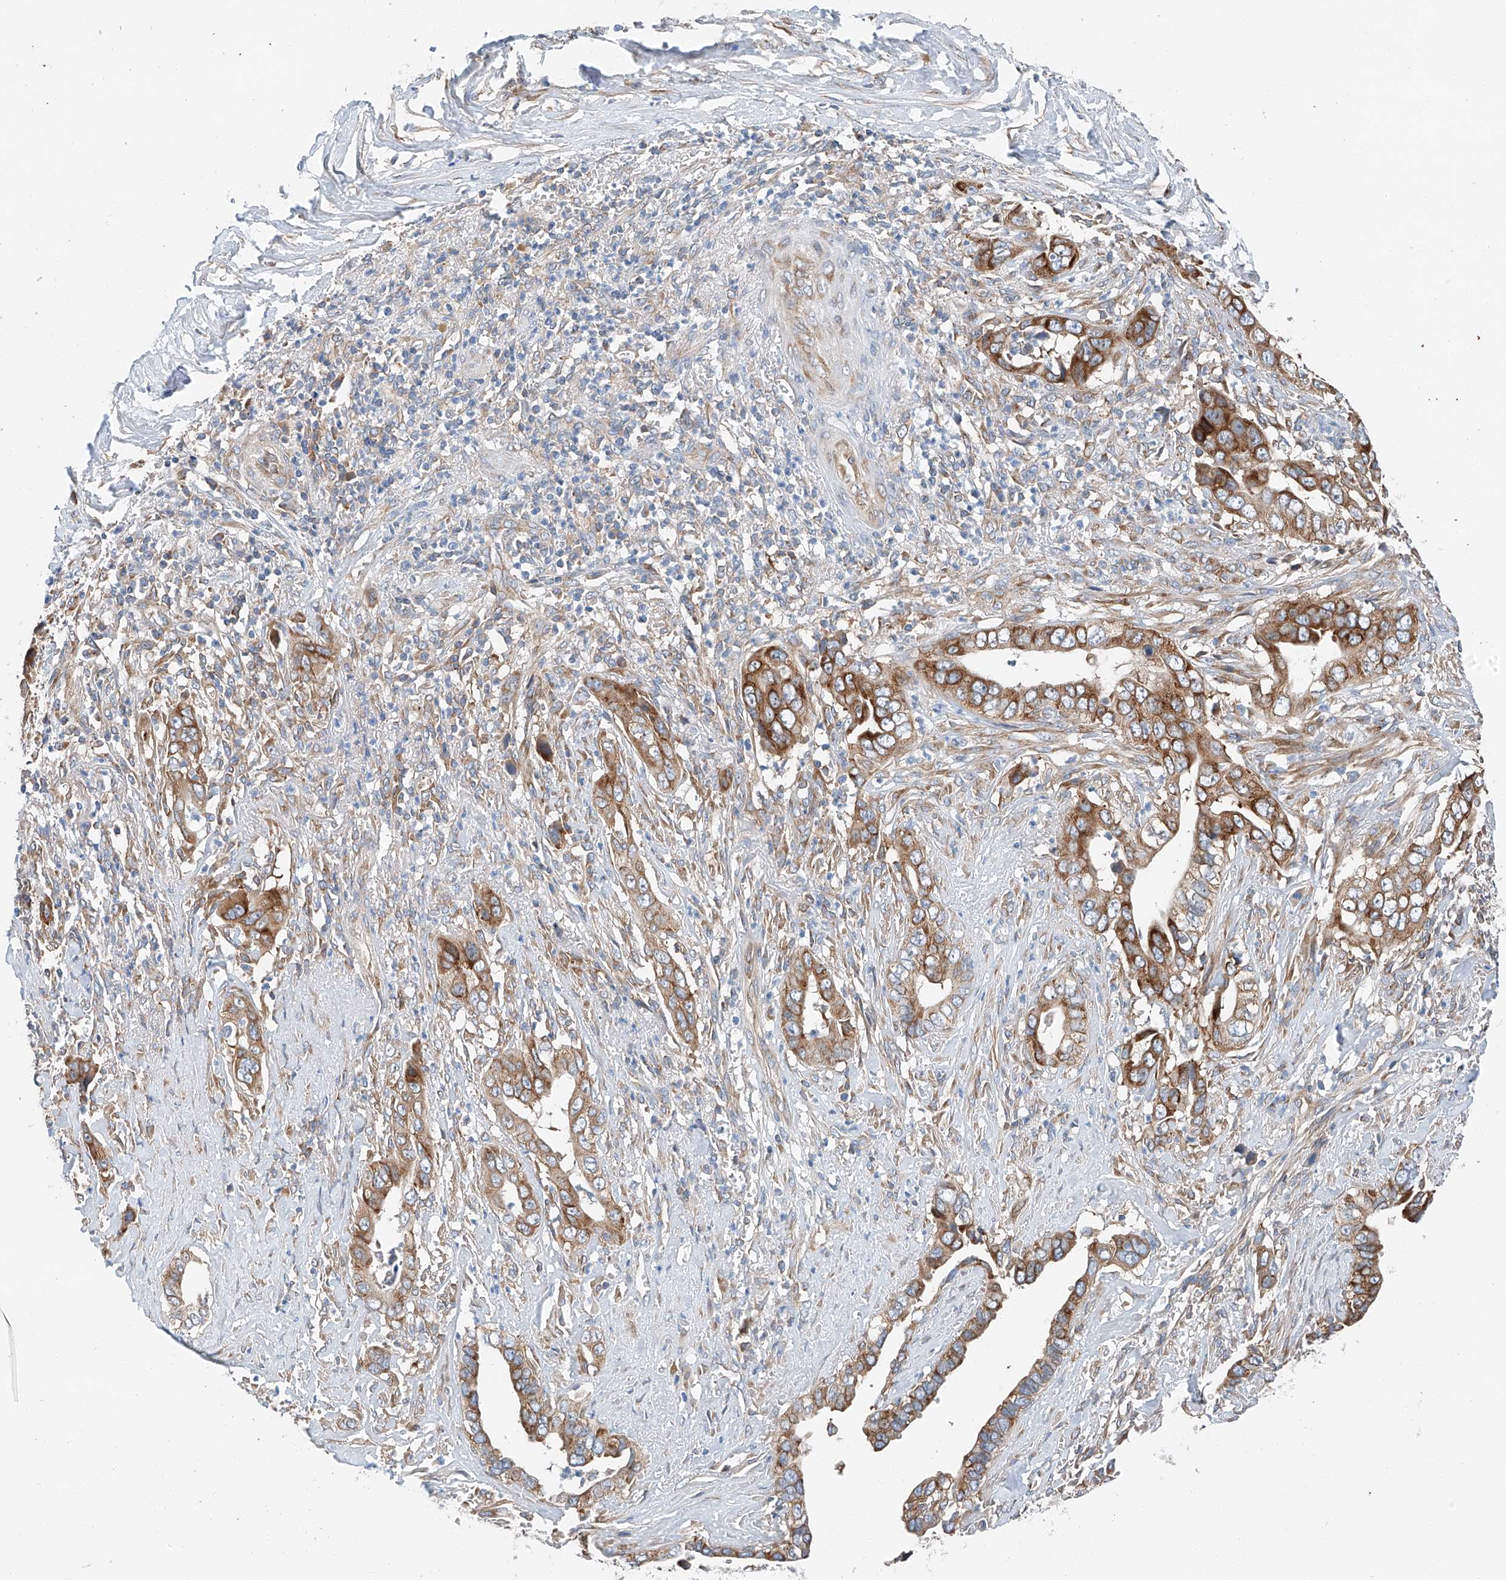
{"staining": {"intensity": "strong", "quantity": ">75%", "location": "cytoplasmic/membranous"}, "tissue": "liver cancer", "cell_type": "Tumor cells", "image_type": "cancer", "snomed": [{"axis": "morphology", "description": "Cholangiocarcinoma"}, {"axis": "topography", "description": "Liver"}], "caption": "Brown immunohistochemical staining in human cholangiocarcinoma (liver) shows strong cytoplasmic/membranous expression in approximately >75% of tumor cells.", "gene": "ZC3H15", "patient": {"sex": "female", "age": 79}}